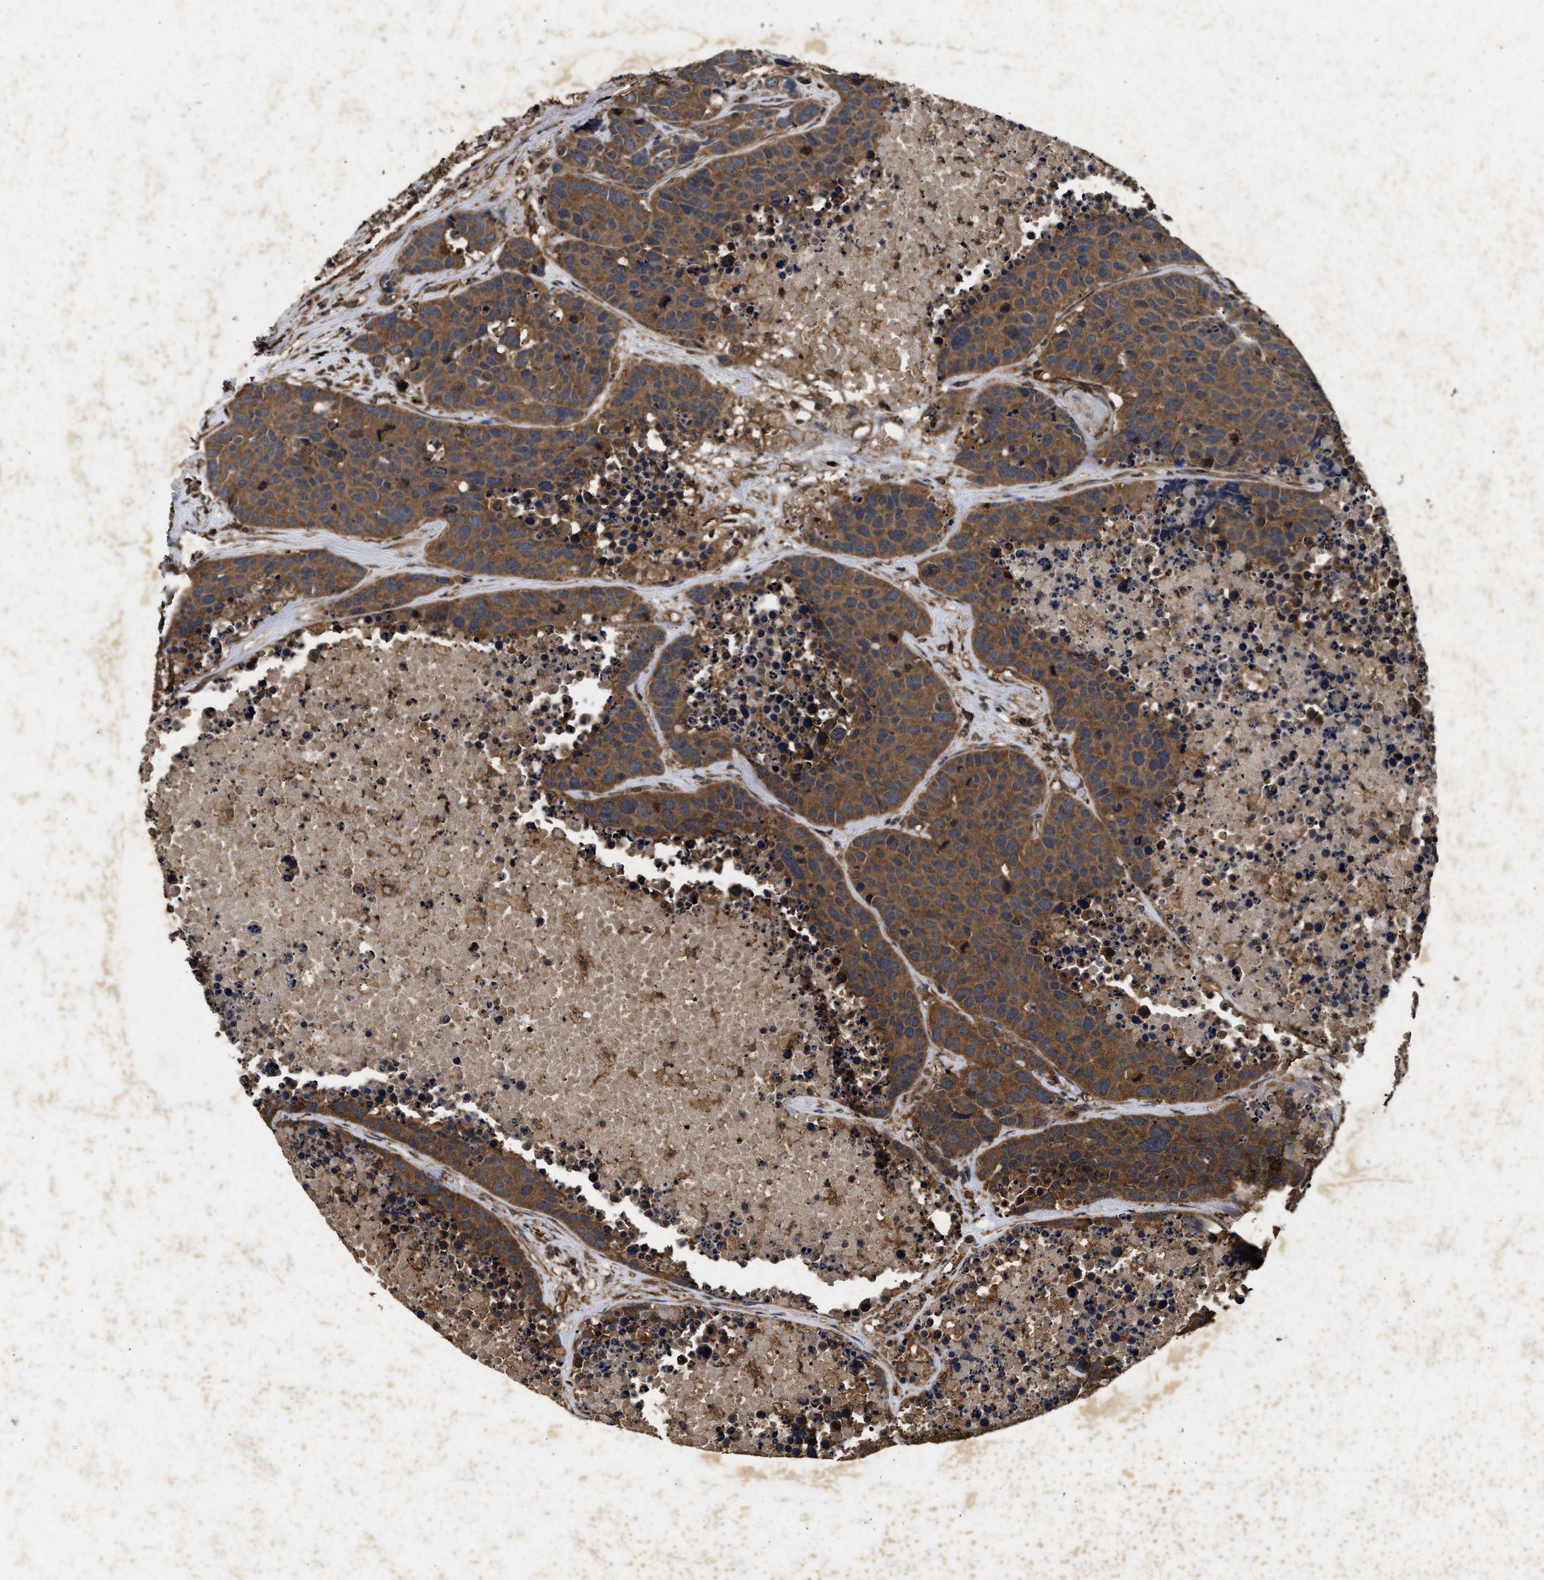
{"staining": {"intensity": "strong", "quantity": ">75%", "location": "cytoplasmic/membranous"}, "tissue": "carcinoid", "cell_type": "Tumor cells", "image_type": "cancer", "snomed": [{"axis": "morphology", "description": "Carcinoid, malignant, NOS"}, {"axis": "topography", "description": "Lung"}], "caption": "Carcinoid (malignant) stained with immunohistochemistry (IHC) demonstrates strong cytoplasmic/membranous positivity in about >75% of tumor cells.", "gene": "PDAP1", "patient": {"sex": "male", "age": 60}}